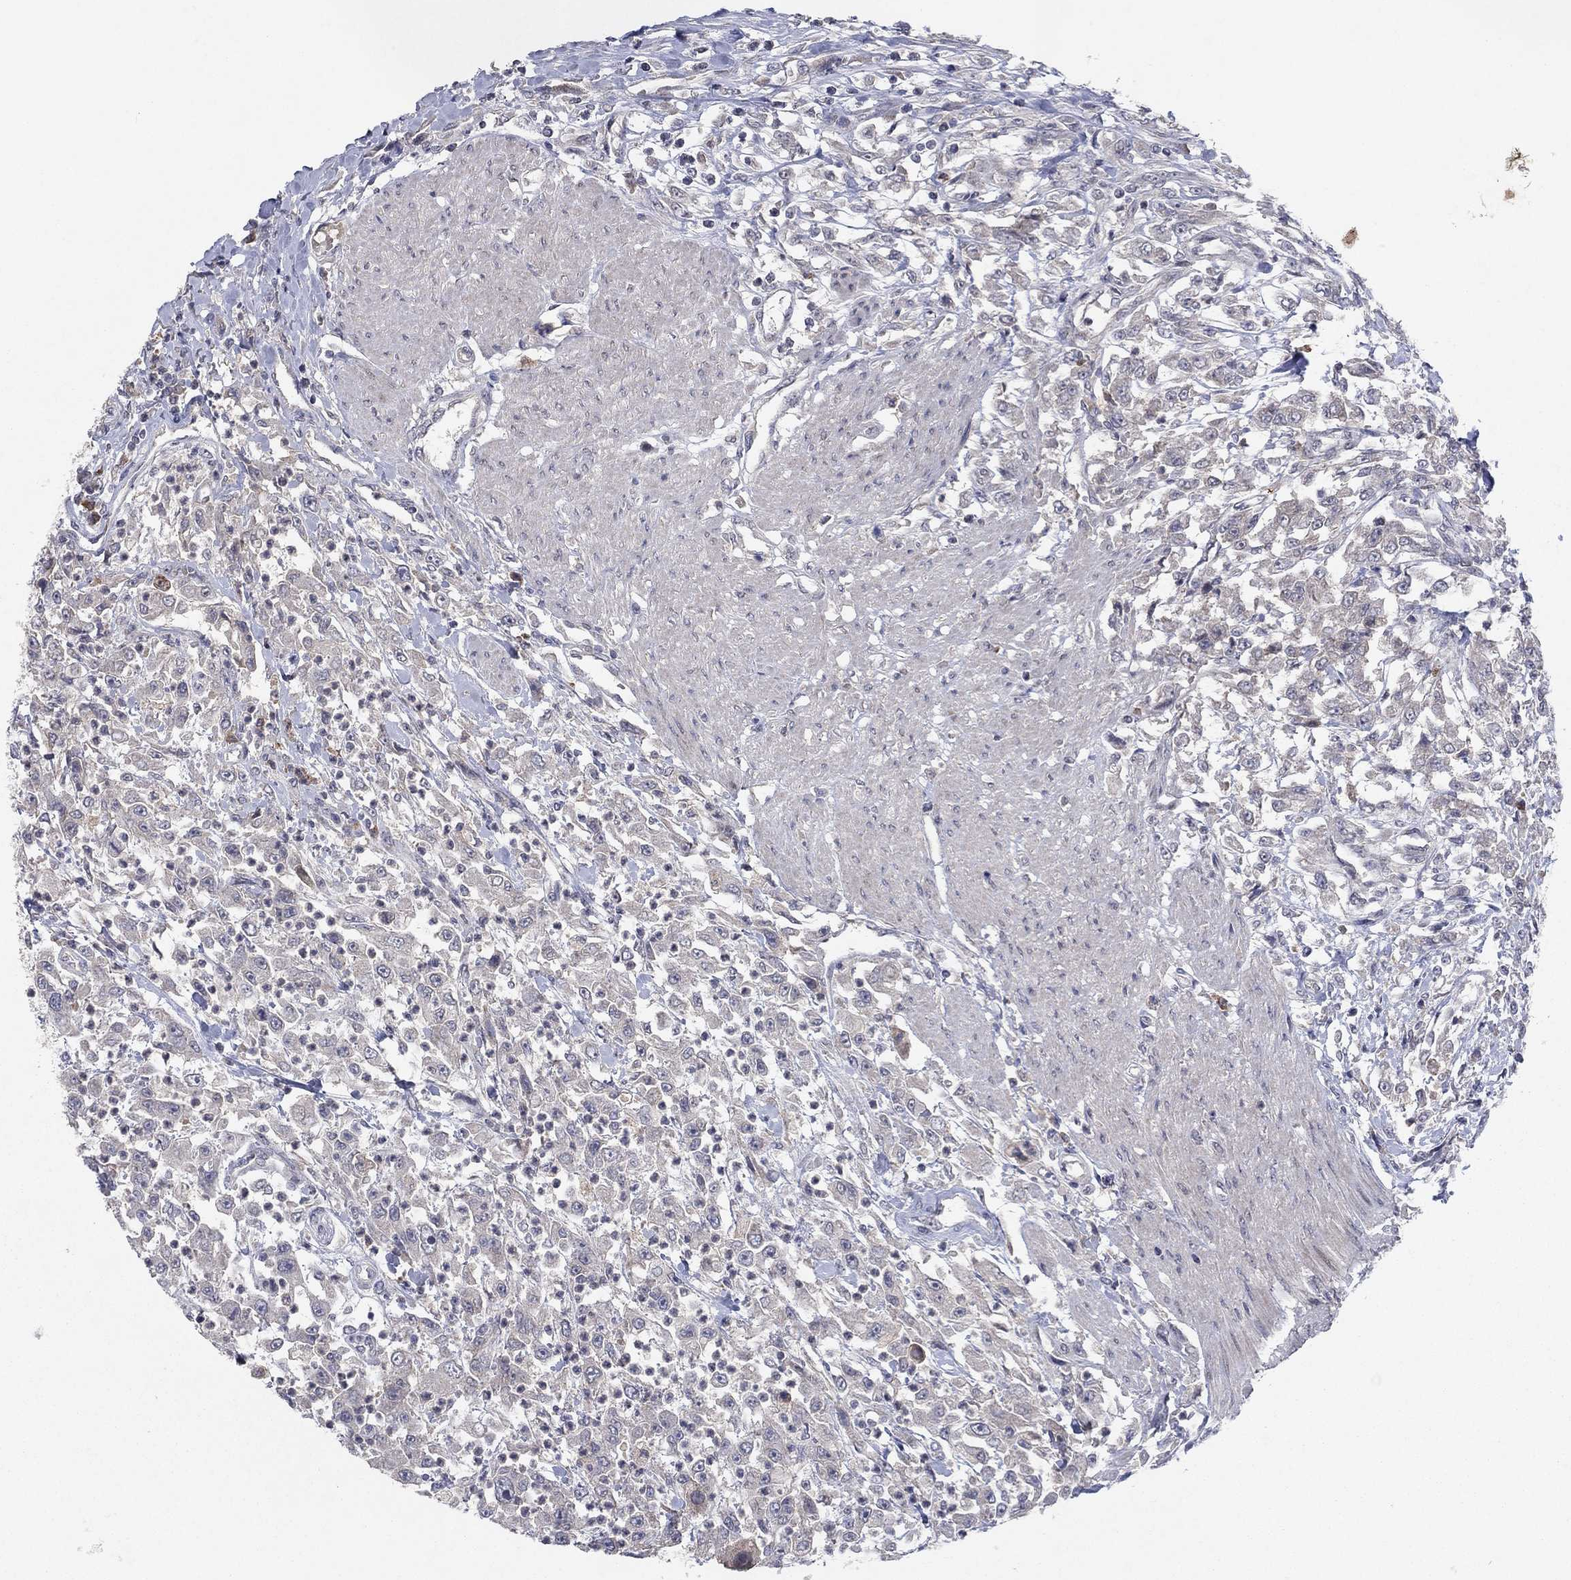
{"staining": {"intensity": "negative", "quantity": "none", "location": "none"}, "tissue": "urothelial cancer", "cell_type": "Tumor cells", "image_type": "cancer", "snomed": [{"axis": "morphology", "description": "Urothelial carcinoma, High grade"}, {"axis": "topography", "description": "Urinary bladder"}], "caption": "The IHC image has no significant positivity in tumor cells of urothelial carcinoma (high-grade) tissue.", "gene": "IL4", "patient": {"sex": "male", "age": 46}}